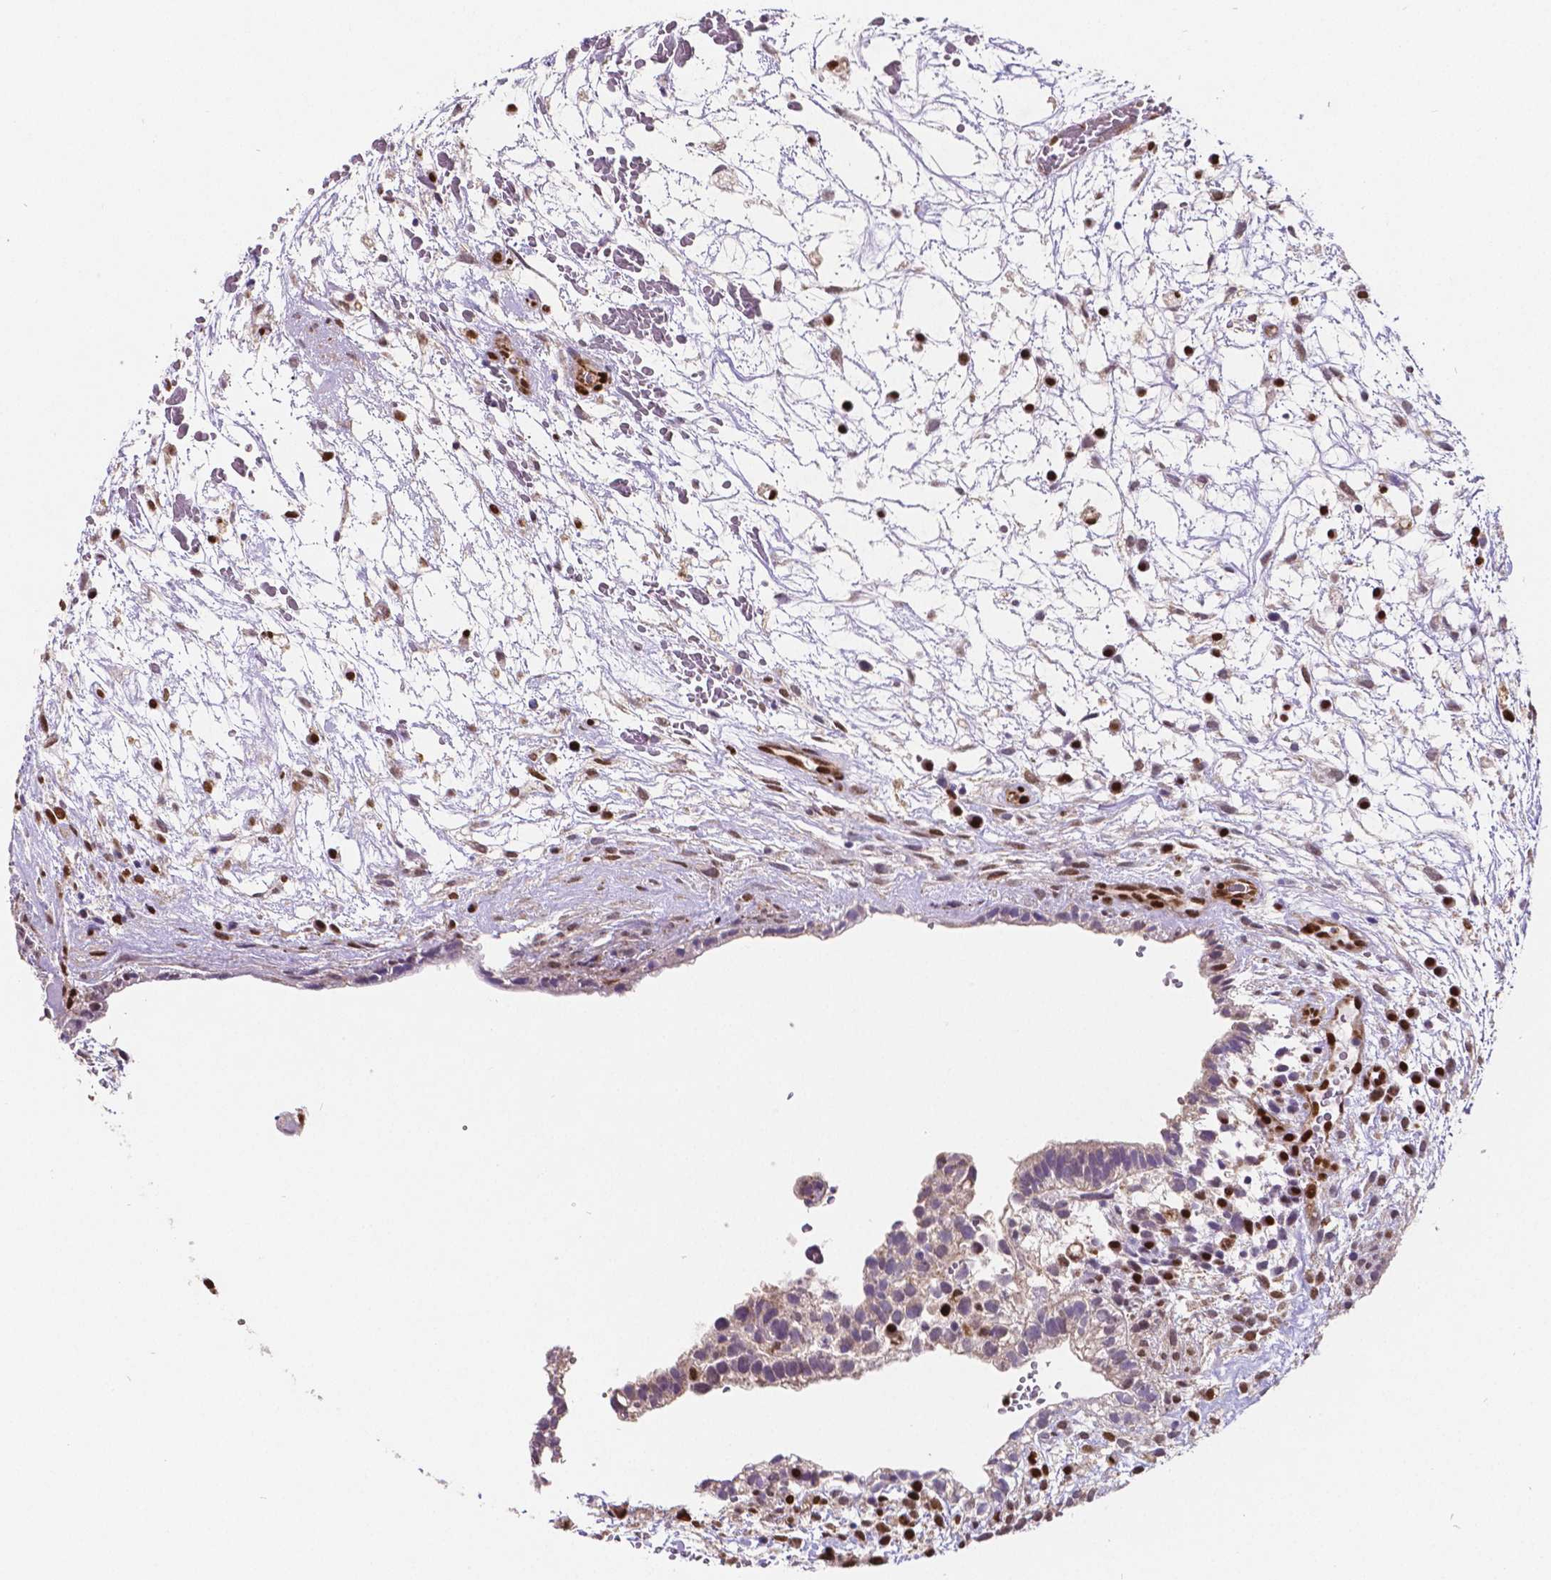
{"staining": {"intensity": "negative", "quantity": "none", "location": "none"}, "tissue": "testis cancer", "cell_type": "Tumor cells", "image_type": "cancer", "snomed": [{"axis": "morphology", "description": "Normal tissue, NOS"}, {"axis": "morphology", "description": "Carcinoma, Embryonal, NOS"}, {"axis": "topography", "description": "Testis"}], "caption": "Immunohistochemical staining of testis cancer (embryonal carcinoma) demonstrates no significant staining in tumor cells.", "gene": "MEF2C", "patient": {"sex": "male", "age": 32}}